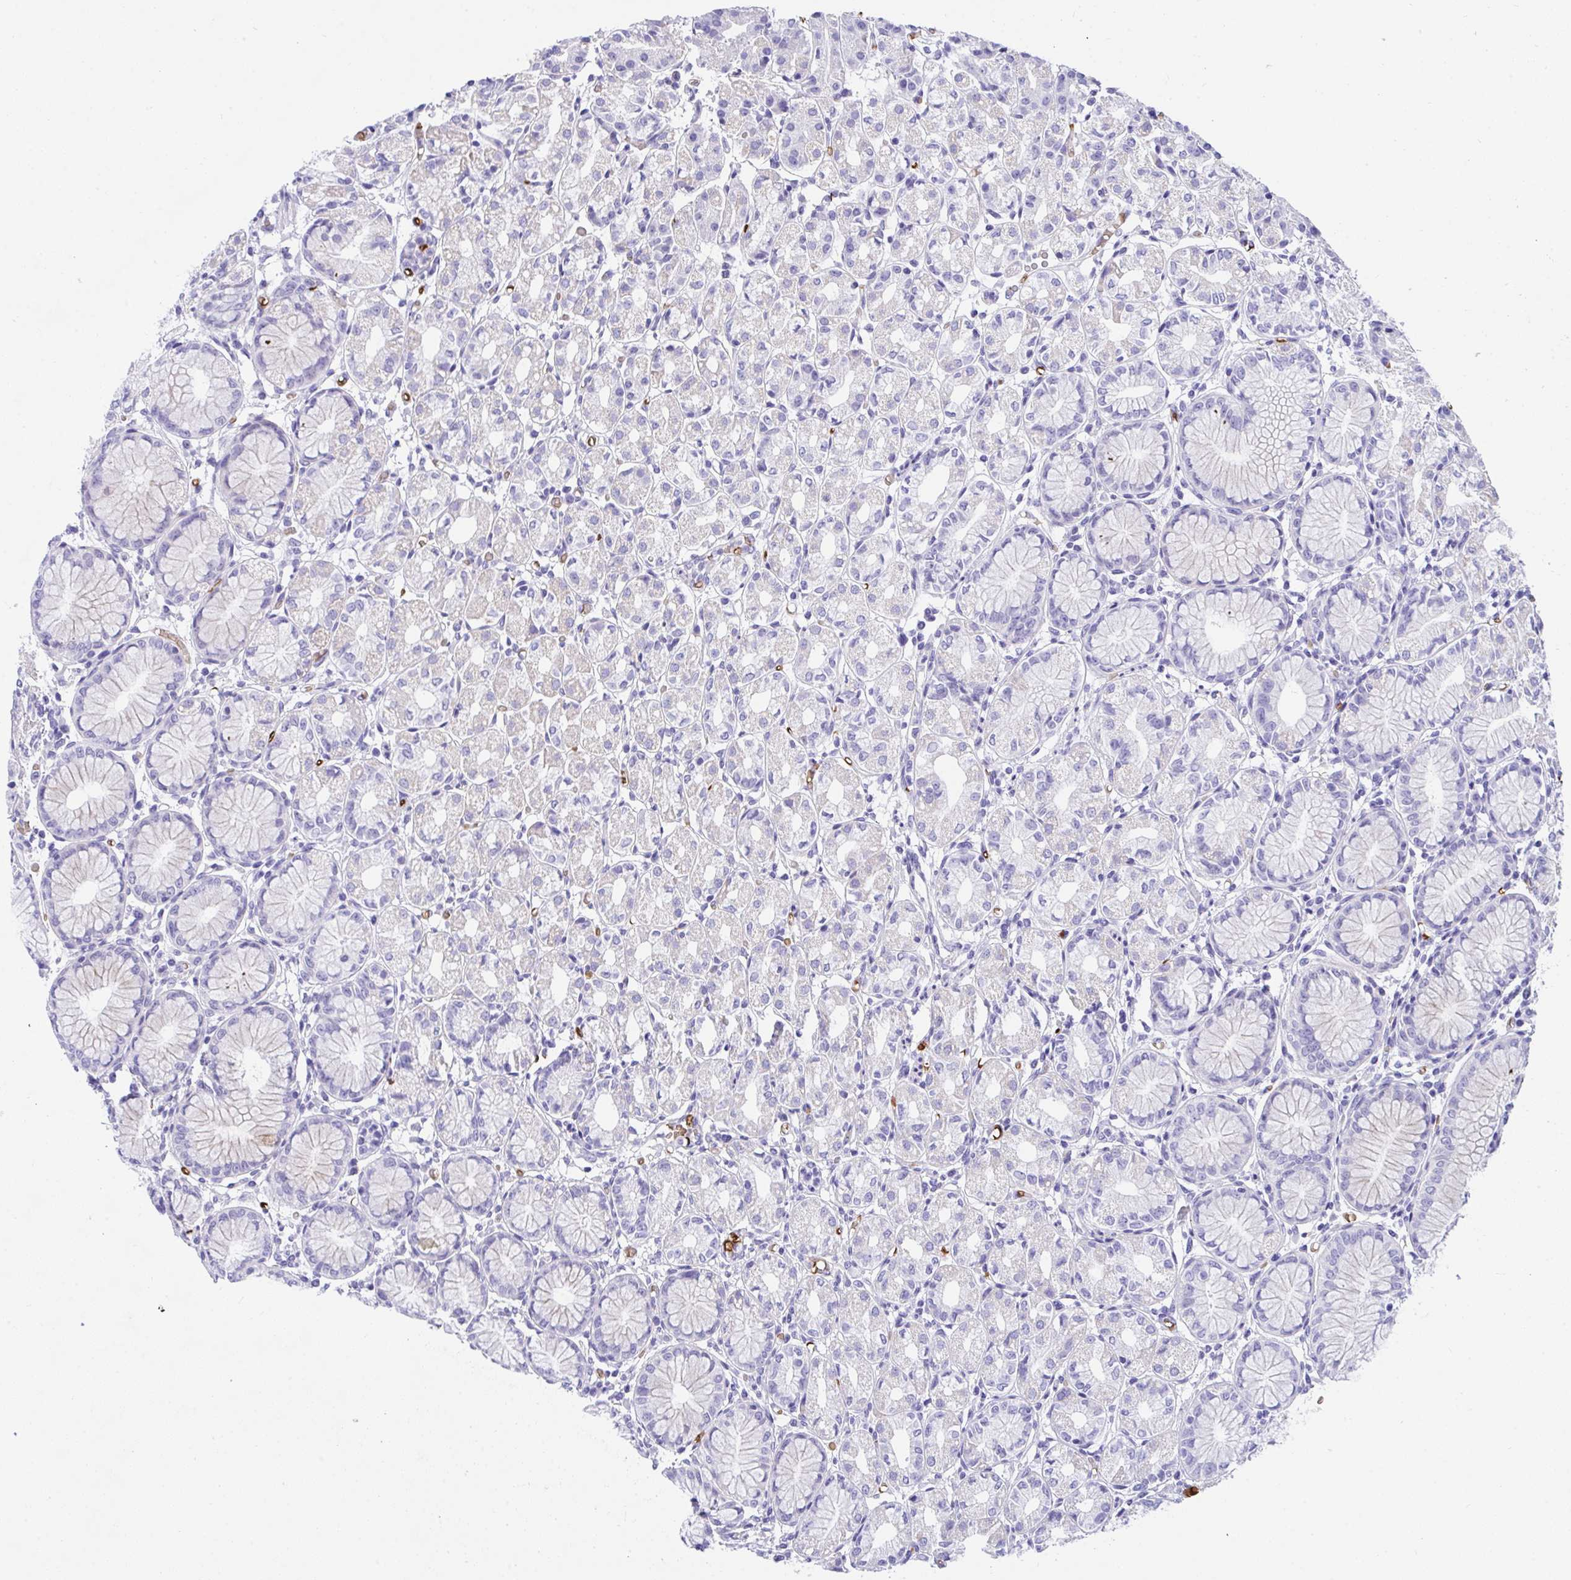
{"staining": {"intensity": "weak", "quantity": "<25%", "location": "cytoplasmic/membranous"}, "tissue": "stomach", "cell_type": "Glandular cells", "image_type": "normal", "snomed": [{"axis": "morphology", "description": "Normal tissue, NOS"}, {"axis": "topography", "description": "Stomach"}], "caption": "Immunohistochemistry photomicrograph of benign stomach: human stomach stained with DAB reveals no significant protein positivity in glandular cells. (Immunohistochemistry (ihc), brightfield microscopy, high magnification).", "gene": "ANK1", "patient": {"sex": "female", "age": 57}}